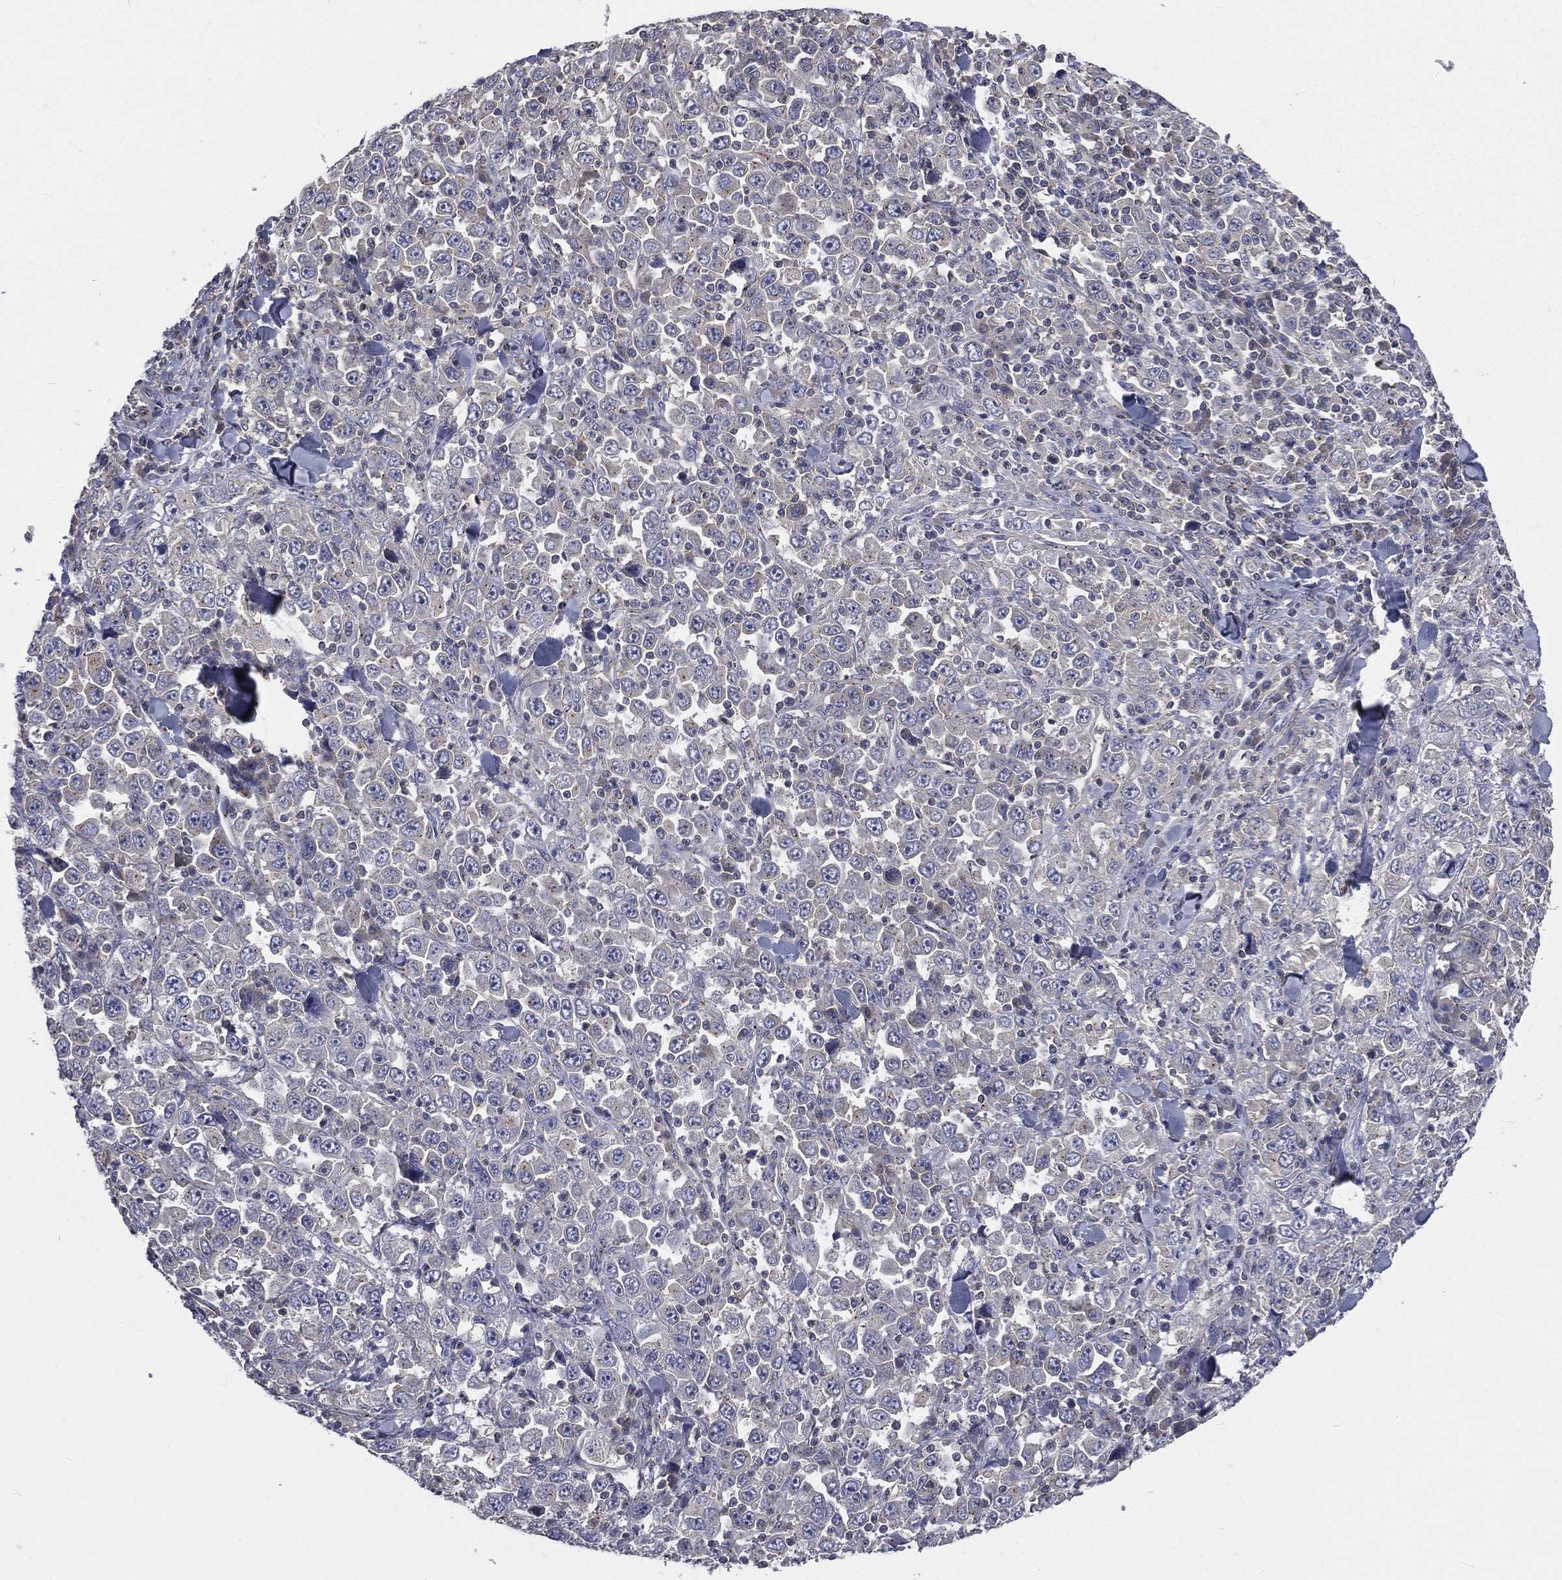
{"staining": {"intensity": "negative", "quantity": "none", "location": "none"}, "tissue": "stomach cancer", "cell_type": "Tumor cells", "image_type": "cancer", "snomed": [{"axis": "morphology", "description": "Normal tissue, NOS"}, {"axis": "morphology", "description": "Adenocarcinoma, NOS"}, {"axis": "topography", "description": "Stomach, upper"}, {"axis": "topography", "description": "Stomach"}], "caption": "Immunohistochemistry of adenocarcinoma (stomach) reveals no staining in tumor cells.", "gene": "CROCC", "patient": {"sex": "male", "age": 59}}